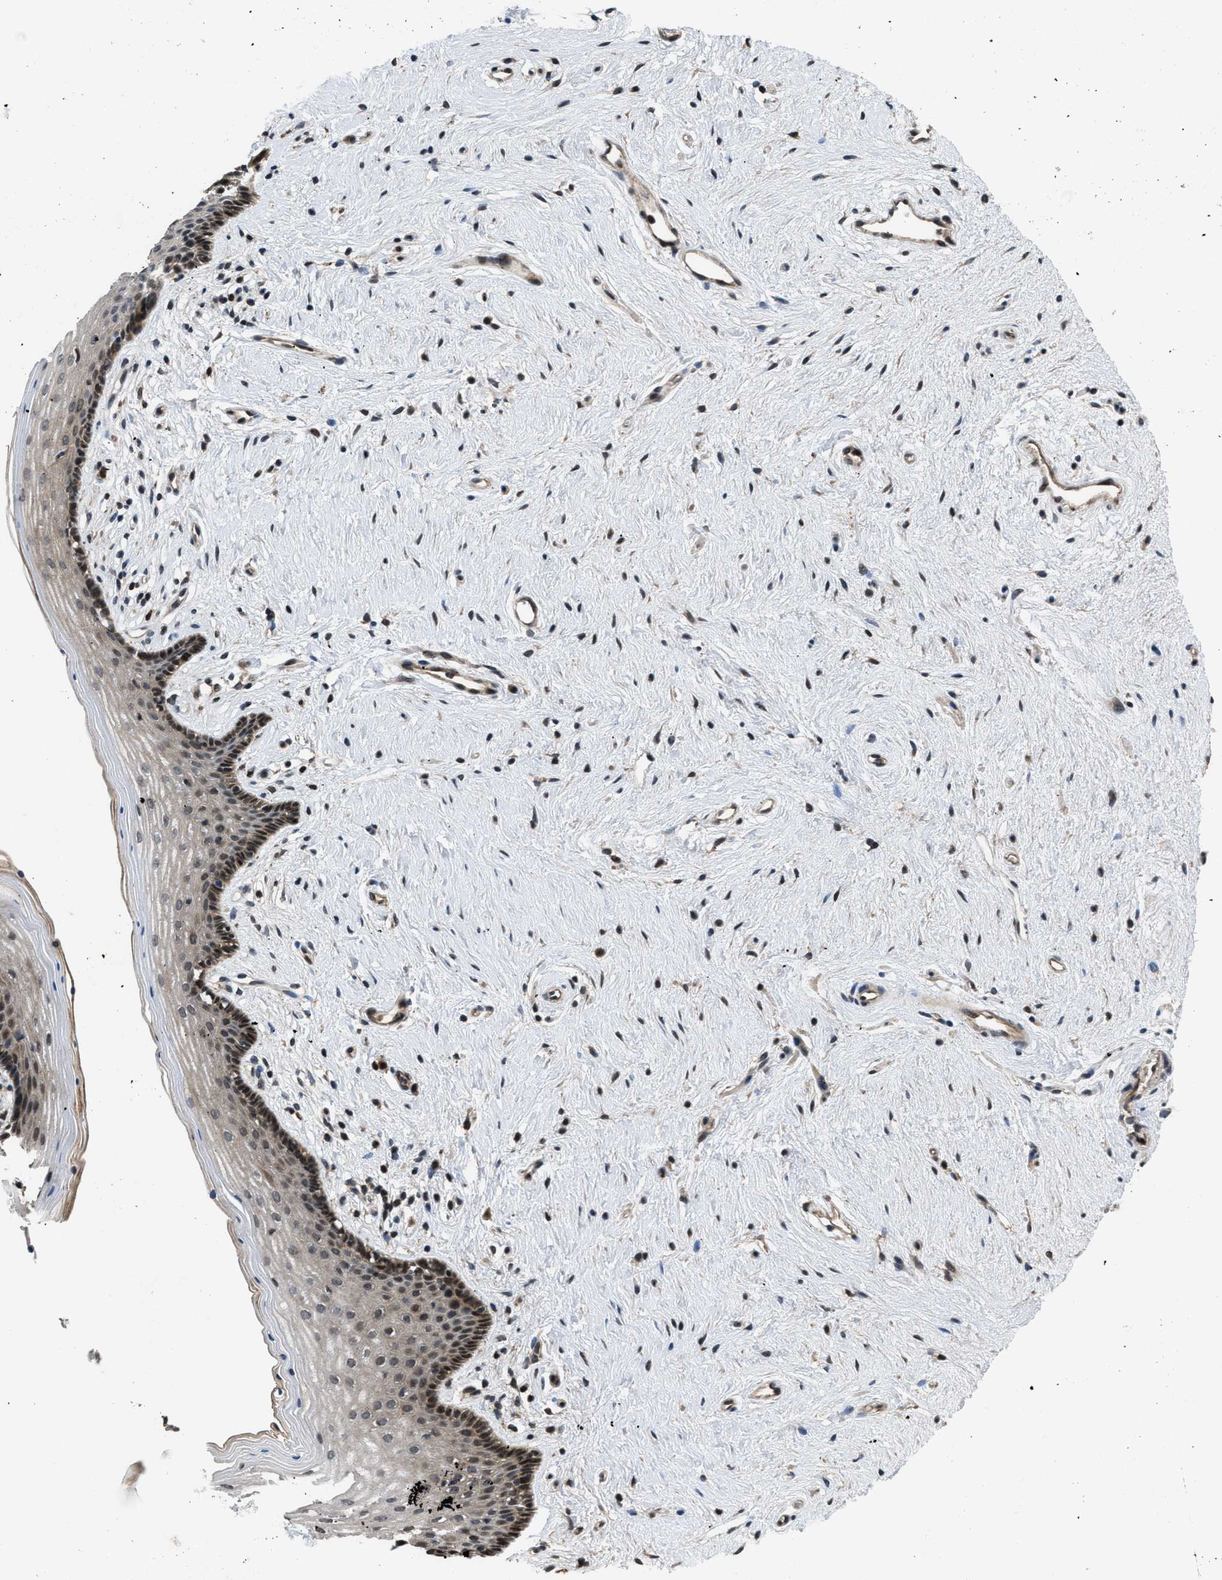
{"staining": {"intensity": "weak", "quantity": "25%-75%", "location": "cytoplasmic/membranous"}, "tissue": "vagina", "cell_type": "Squamous epithelial cells", "image_type": "normal", "snomed": [{"axis": "morphology", "description": "Normal tissue, NOS"}, {"axis": "topography", "description": "Vagina"}], "caption": "Immunohistochemical staining of benign vagina demonstrates weak cytoplasmic/membranous protein positivity in about 25%-75% of squamous epithelial cells. (DAB (3,3'-diaminobenzidine) IHC with brightfield microscopy, high magnification).", "gene": "CTBS", "patient": {"sex": "female", "age": 44}}